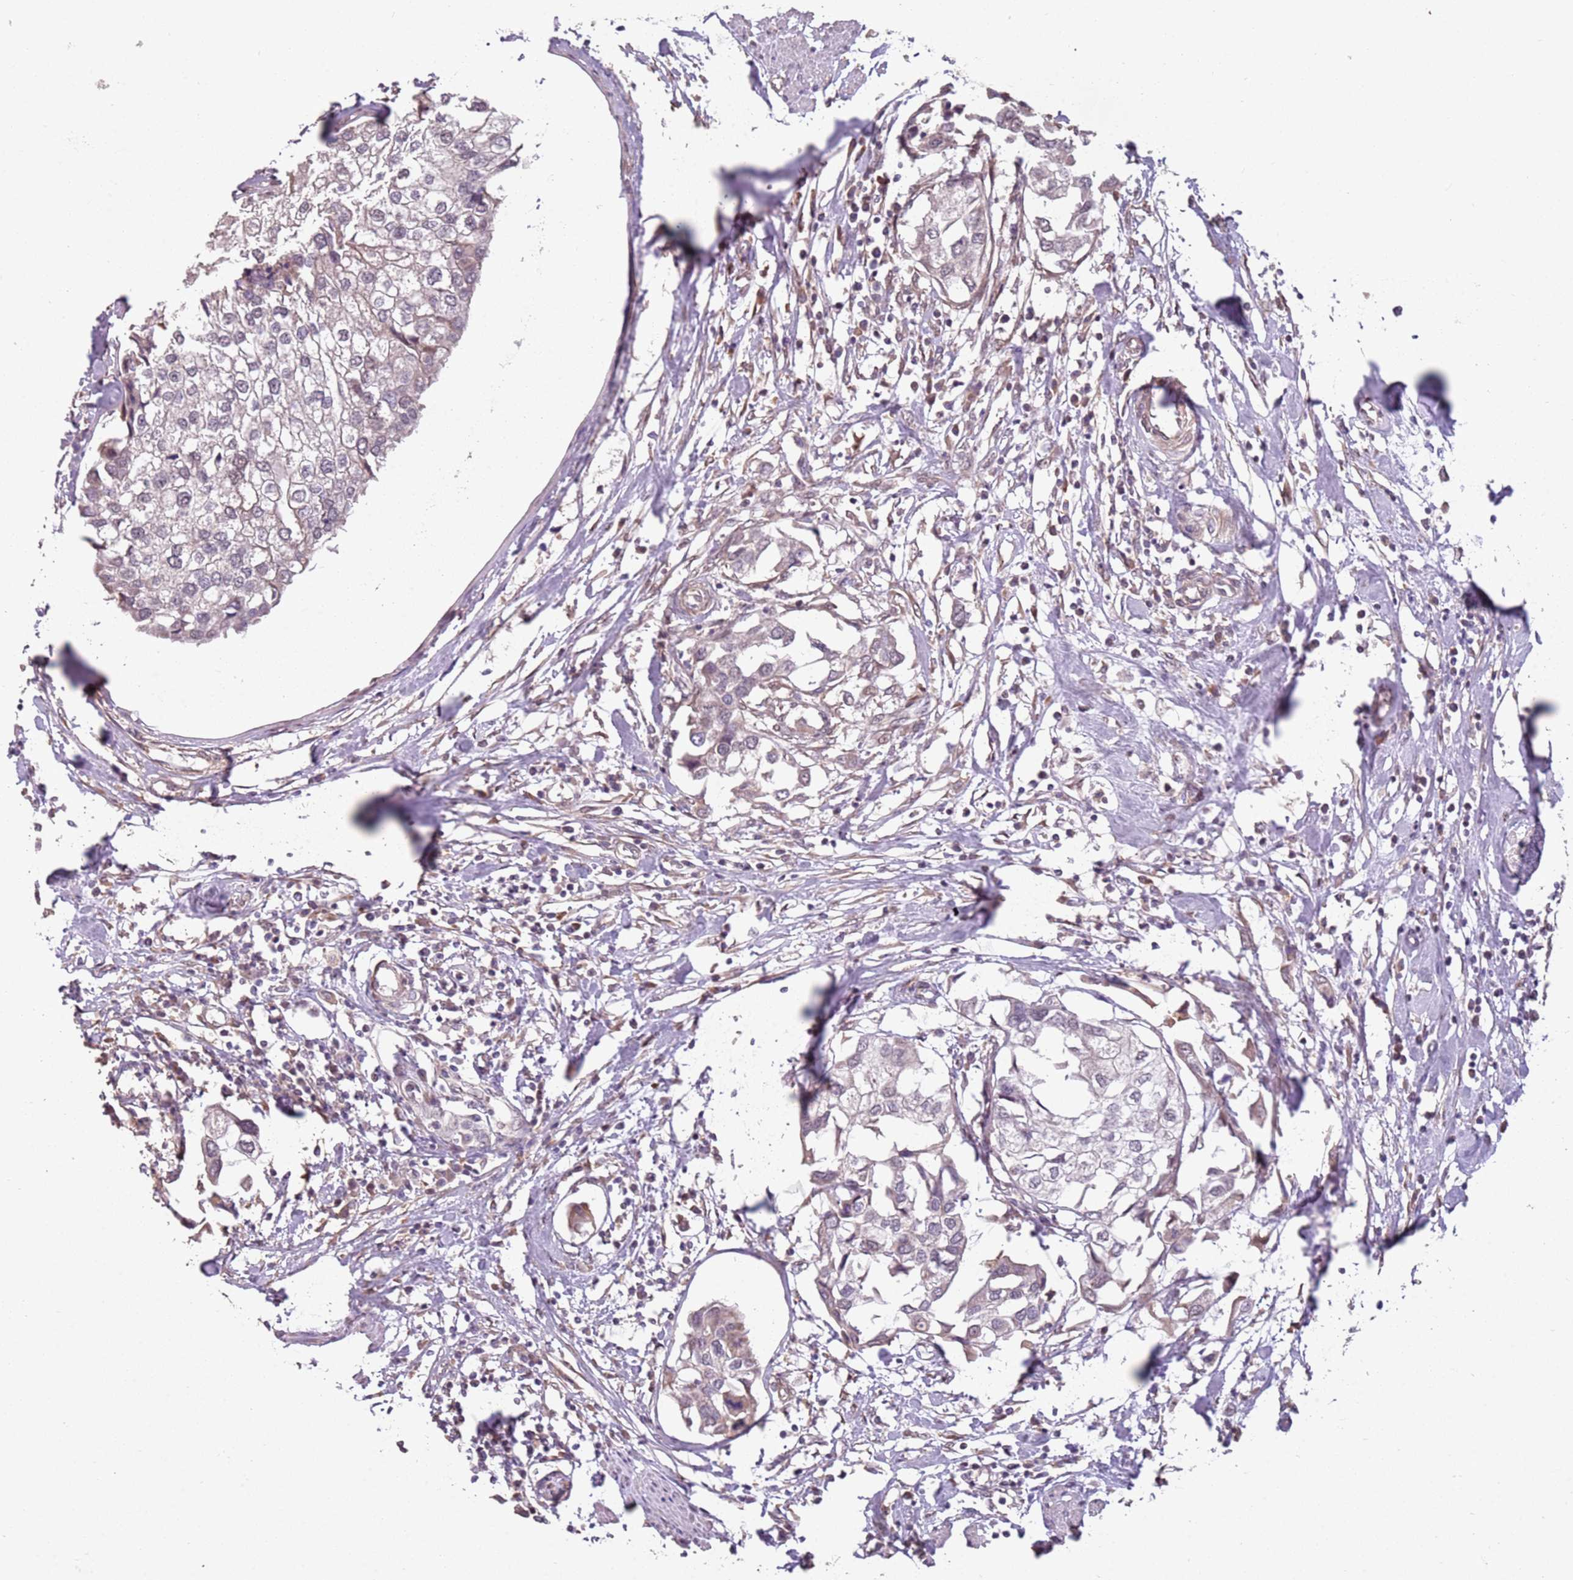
{"staining": {"intensity": "weak", "quantity": "<25%", "location": "cytoplasmic/membranous"}, "tissue": "urothelial cancer", "cell_type": "Tumor cells", "image_type": "cancer", "snomed": [{"axis": "morphology", "description": "Urothelial carcinoma, High grade"}, {"axis": "topography", "description": "Urinary bladder"}], "caption": "Urothelial cancer stained for a protein using immunohistochemistry (IHC) shows no expression tumor cells.", "gene": "CHURC1", "patient": {"sex": "male", "age": 64}}